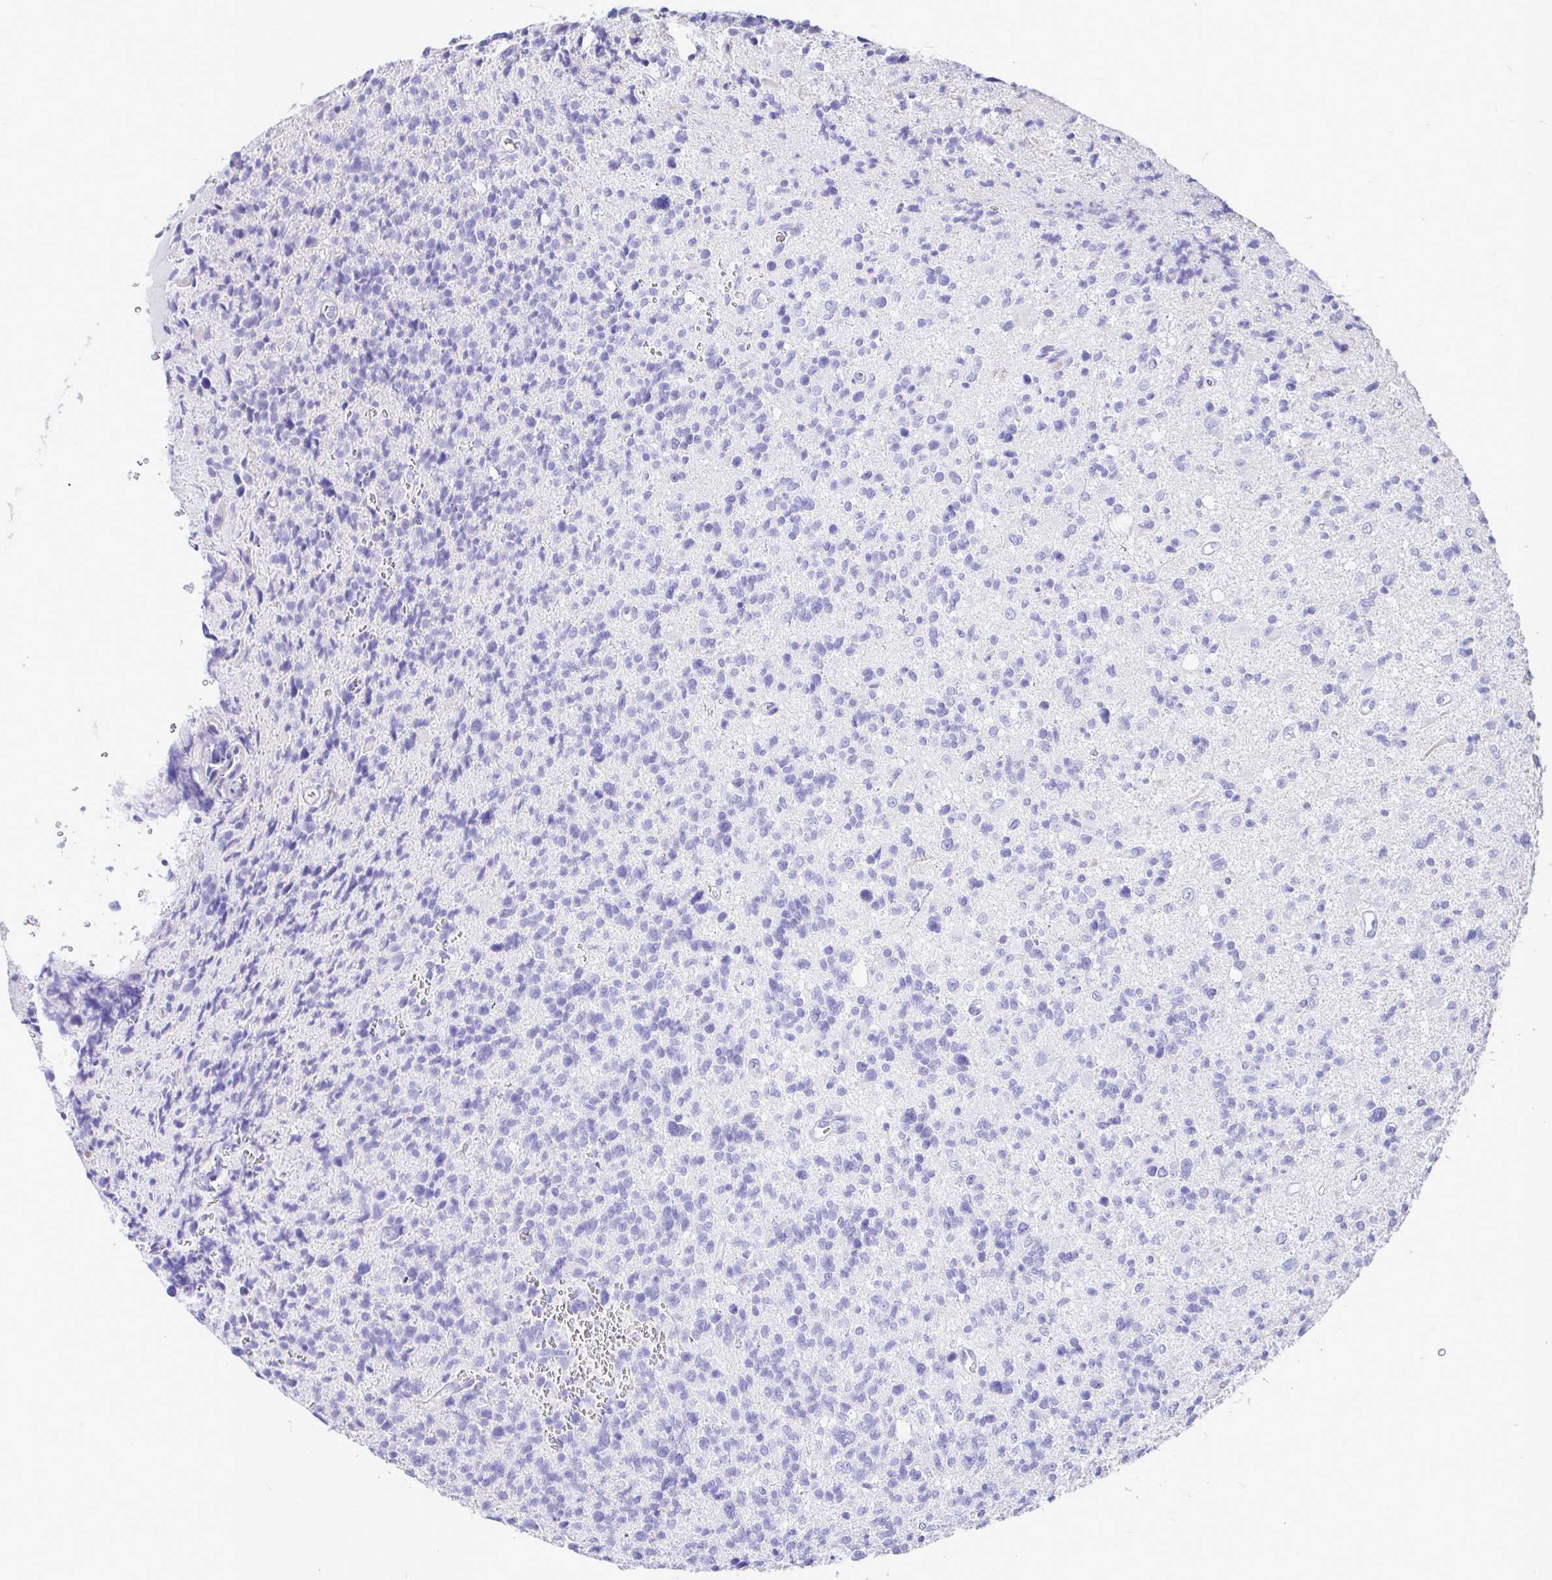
{"staining": {"intensity": "negative", "quantity": "none", "location": "none"}, "tissue": "glioma", "cell_type": "Tumor cells", "image_type": "cancer", "snomed": [{"axis": "morphology", "description": "Glioma, malignant, High grade"}, {"axis": "topography", "description": "Brain"}], "caption": "DAB immunohistochemical staining of human glioma displays no significant expression in tumor cells.", "gene": "CCDC62", "patient": {"sex": "male", "age": 29}}